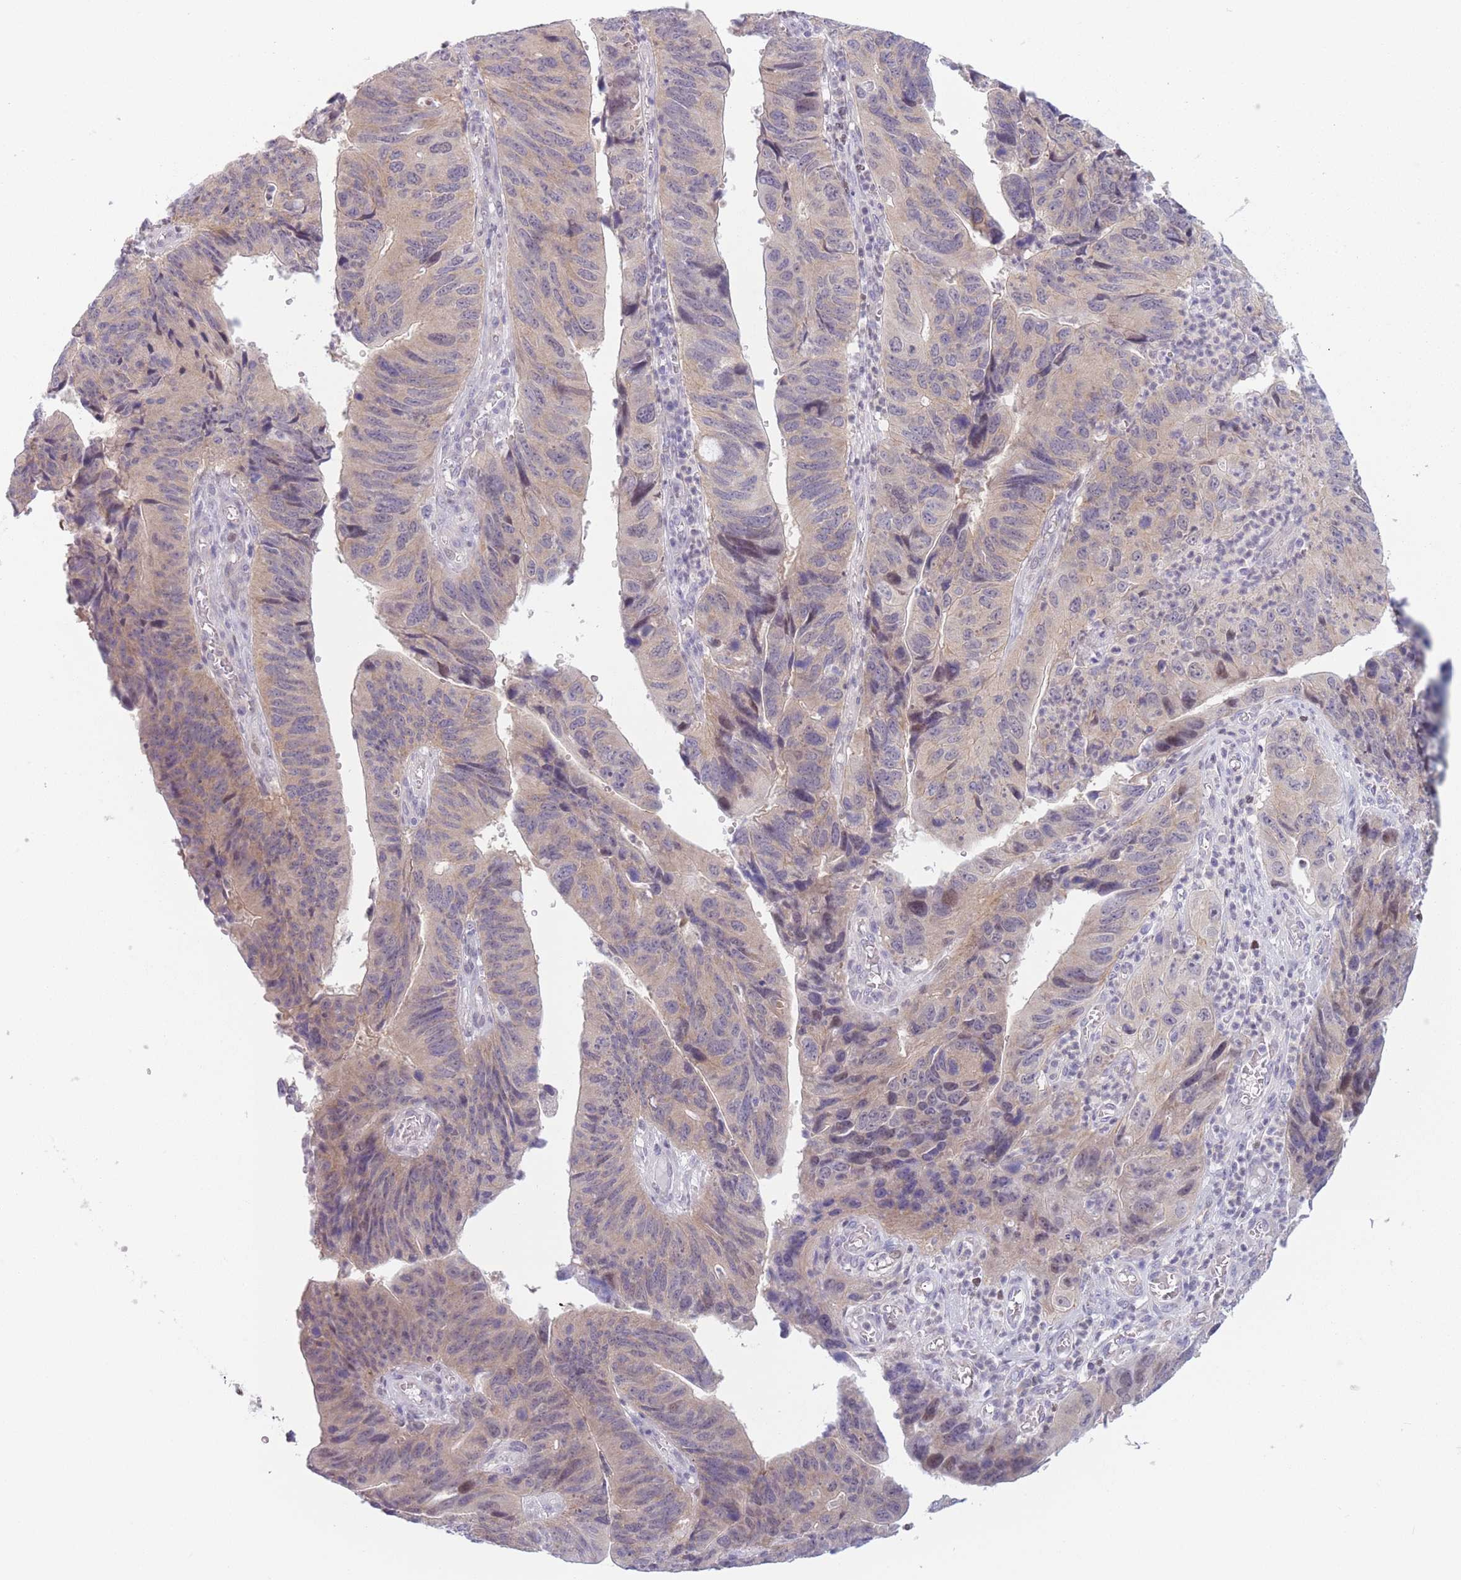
{"staining": {"intensity": "weak", "quantity": "25%-75%", "location": "cytoplasmic/membranous,nuclear"}, "tissue": "stomach cancer", "cell_type": "Tumor cells", "image_type": "cancer", "snomed": [{"axis": "morphology", "description": "Adenocarcinoma, NOS"}, {"axis": "topography", "description": "Stomach"}], "caption": "Immunohistochemical staining of stomach adenocarcinoma shows weak cytoplasmic/membranous and nuclear protein expression in approximately 25%-75% of tumor cells.", "gene": "ZNF439", "patient": {"sex": "male", "age": 59}}